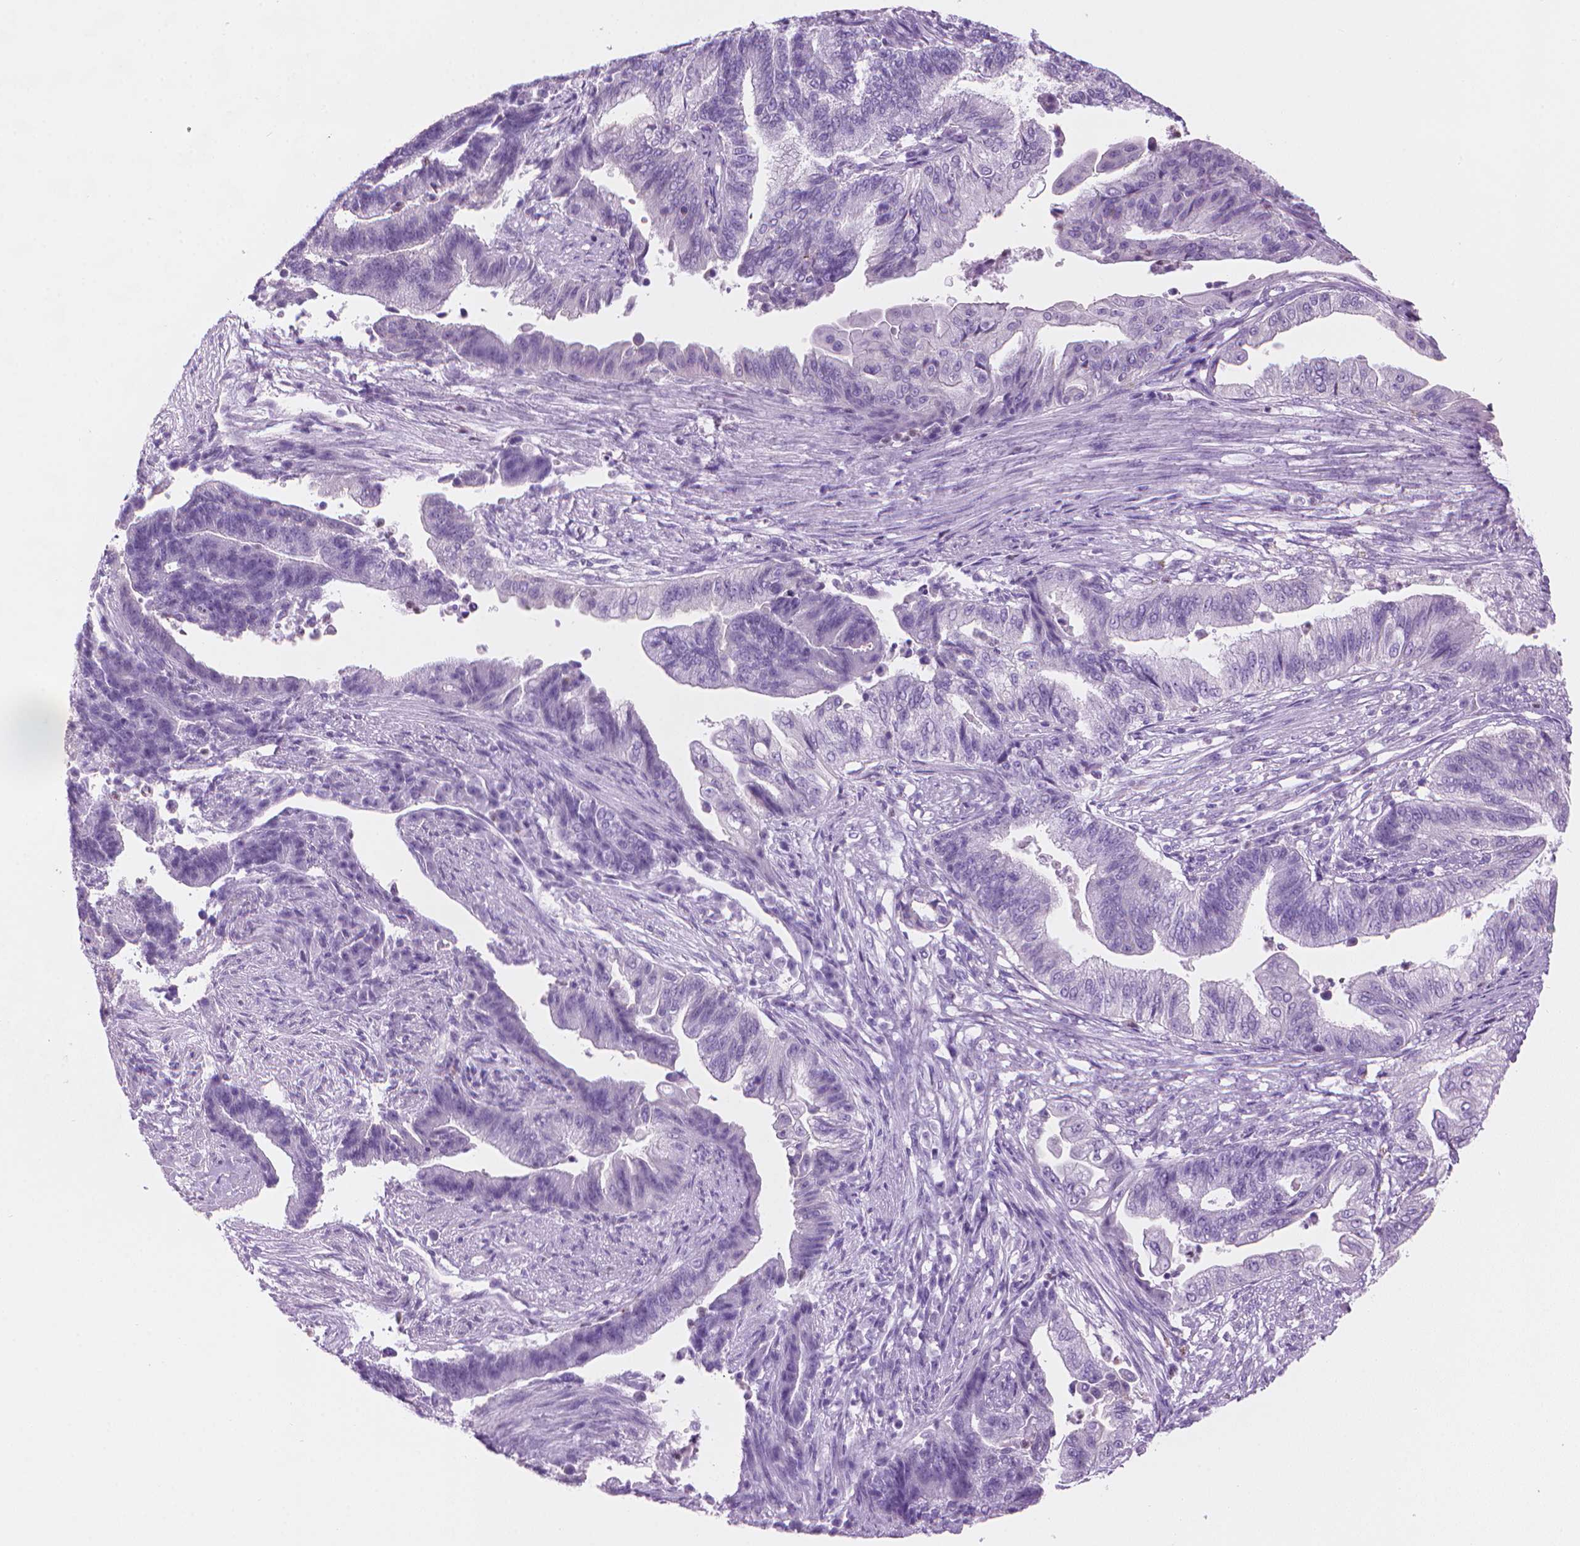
{"staining": {"intensity": "negative", "quantity": "none", "location": "none"}, "tissue": "endometrial cancer", "cell_type": "Tumor cells", "image_type": "cancer", "snomed": [{"axis": "morphology", "description": "Adenocarcinoma, NOS"}, {"axis": "topography", "description": "Uterus"}, {"axis": "topography", "description": "Endometrium"}], "caption": "The micrograph demonstrates no staining of tumor cells in endometrial cancer (adenocarcinoma).", "gene": "TTC29", "patient": {"sex": "female", "age": 54}}